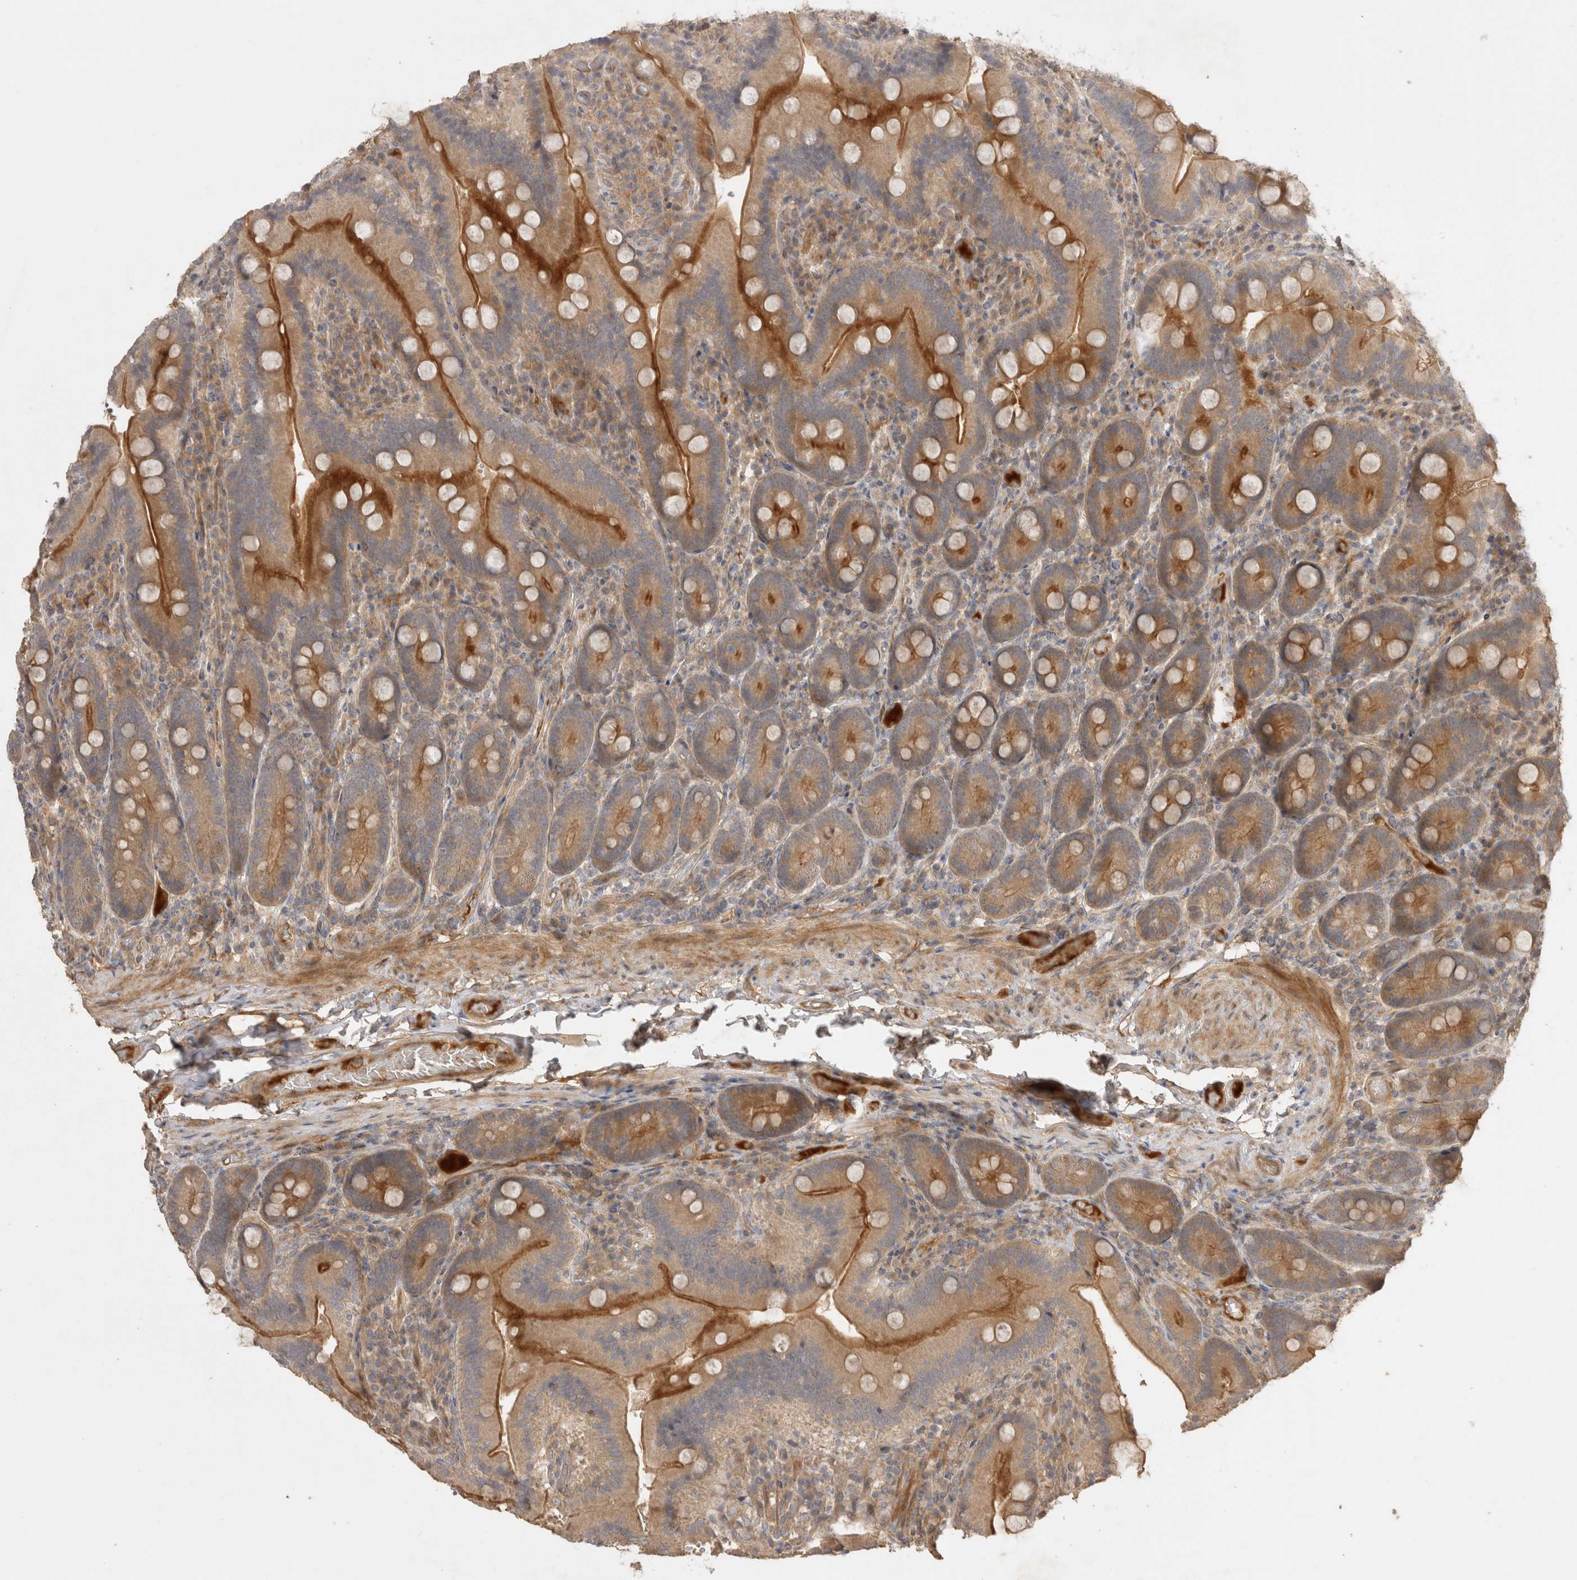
{"staining": {"intensity": "strong", "quantity": ">75%", "location": "cytoplasmic/membranous"}, "tissue": "duodenum", "cell_type": "Glandular cells", "image_type": "normal", "snomed": [{"axis": "morphology", "description": "Normal tissue, NOS"}, {"axis": "topography", "description": "Duodenum"}], "caption": "Duodenum stained with immunohistochemistry (IHC) exhibits strong cytoplasmic/membranous staining in approximately >75% of glandular cells. (DAB (3,3'-diaminobenzidine) IHC, brown staining for protein, blue staining for nuclei).", "gene": "PPP1R42", "patient": {"sex": "female", "age": 62}}